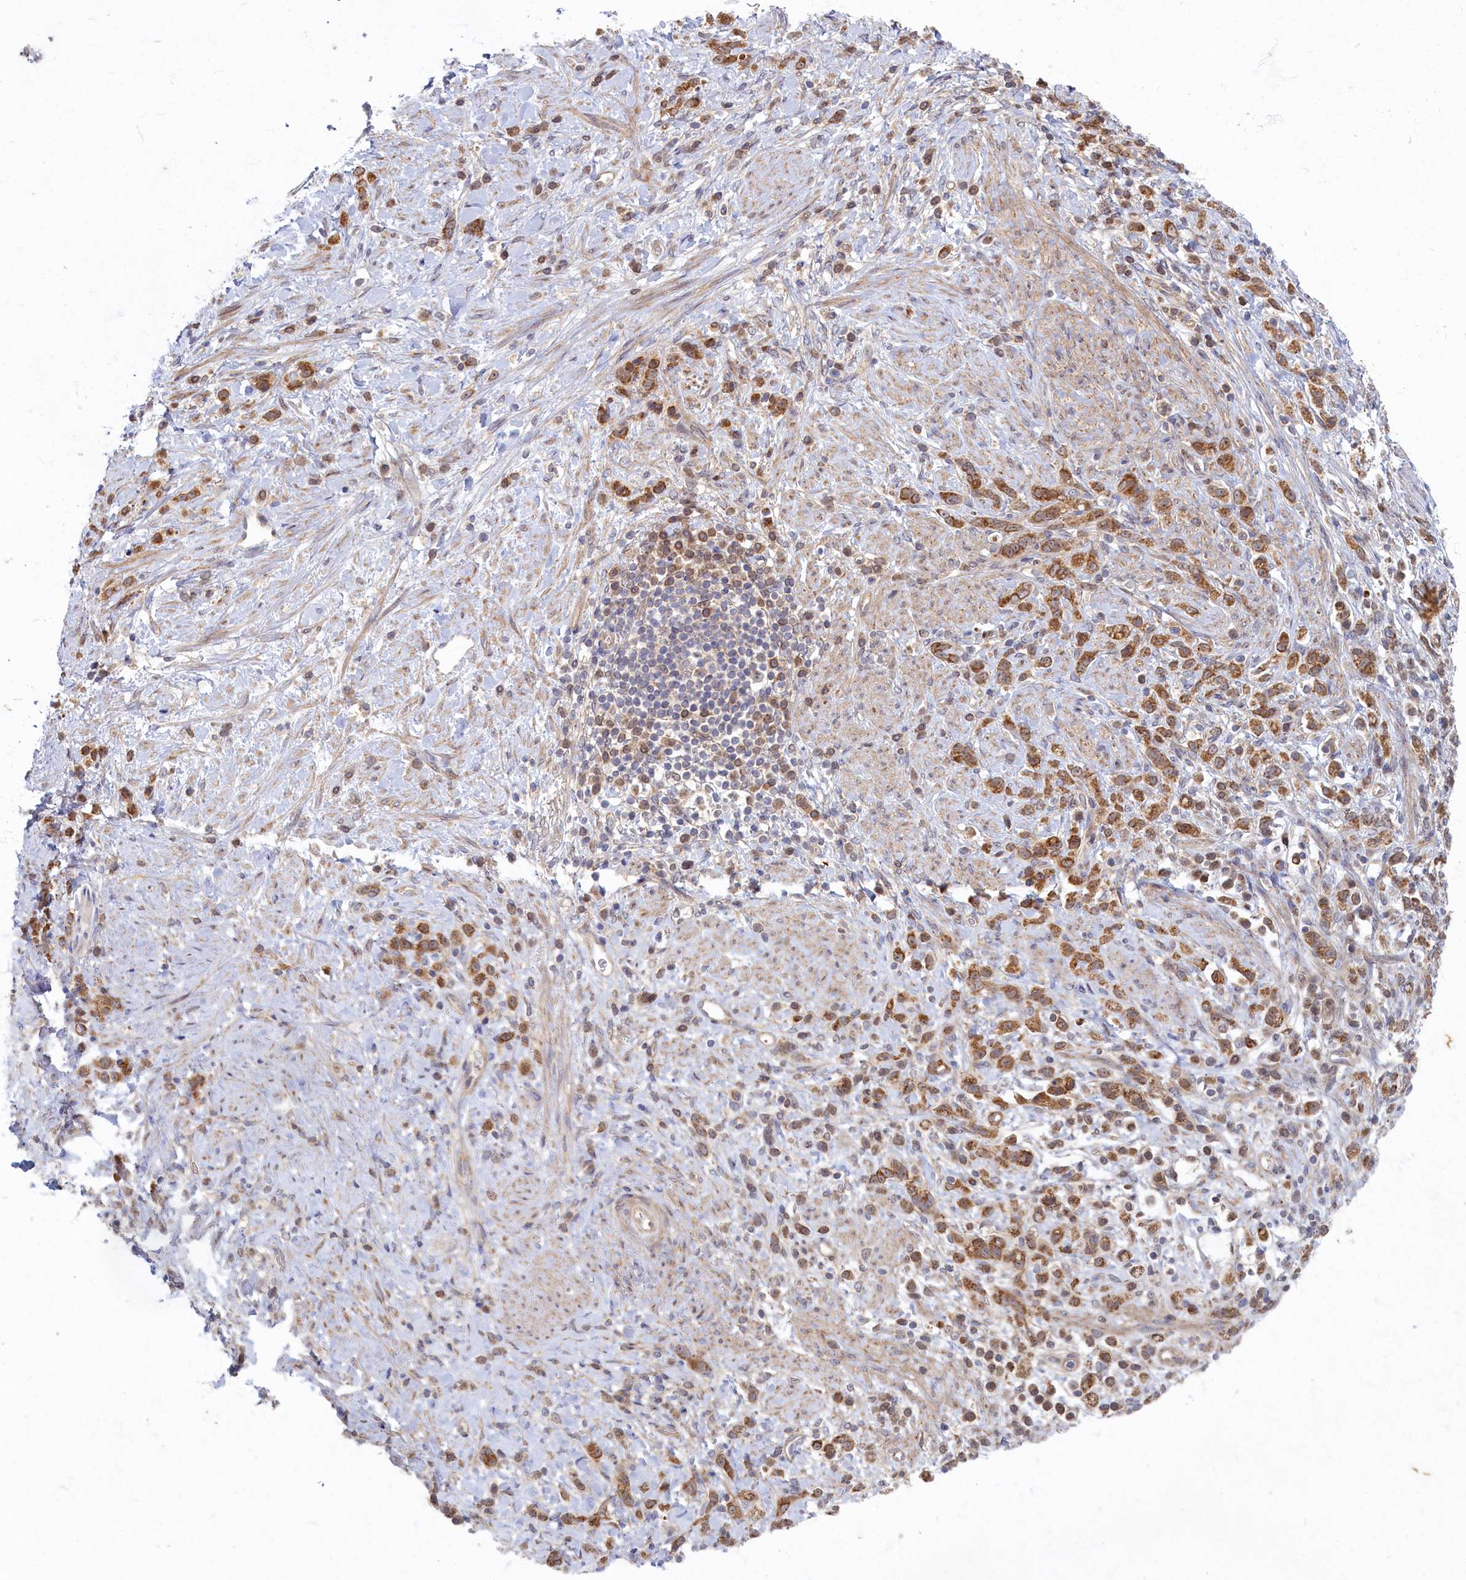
{"staining": {"intensity": "moderate", "quantity": ">75%", "location": "cytoplasmic/membranous"}, "tissue": "stomach cancer", "cell_type": "Tumor cells", "image_type": "cancer", "snomed": [{"axis": "morphology", "description": "Adenocarcinoma, NOS"}, {"axis": "topography", "description": "Stomach"}], "caption": "Human stomach cancer stained with a protein marker demonstrates moderate staining in tumor cells.", "gene": "WDR59", "patient": {"sex": "female", "age": 60}}